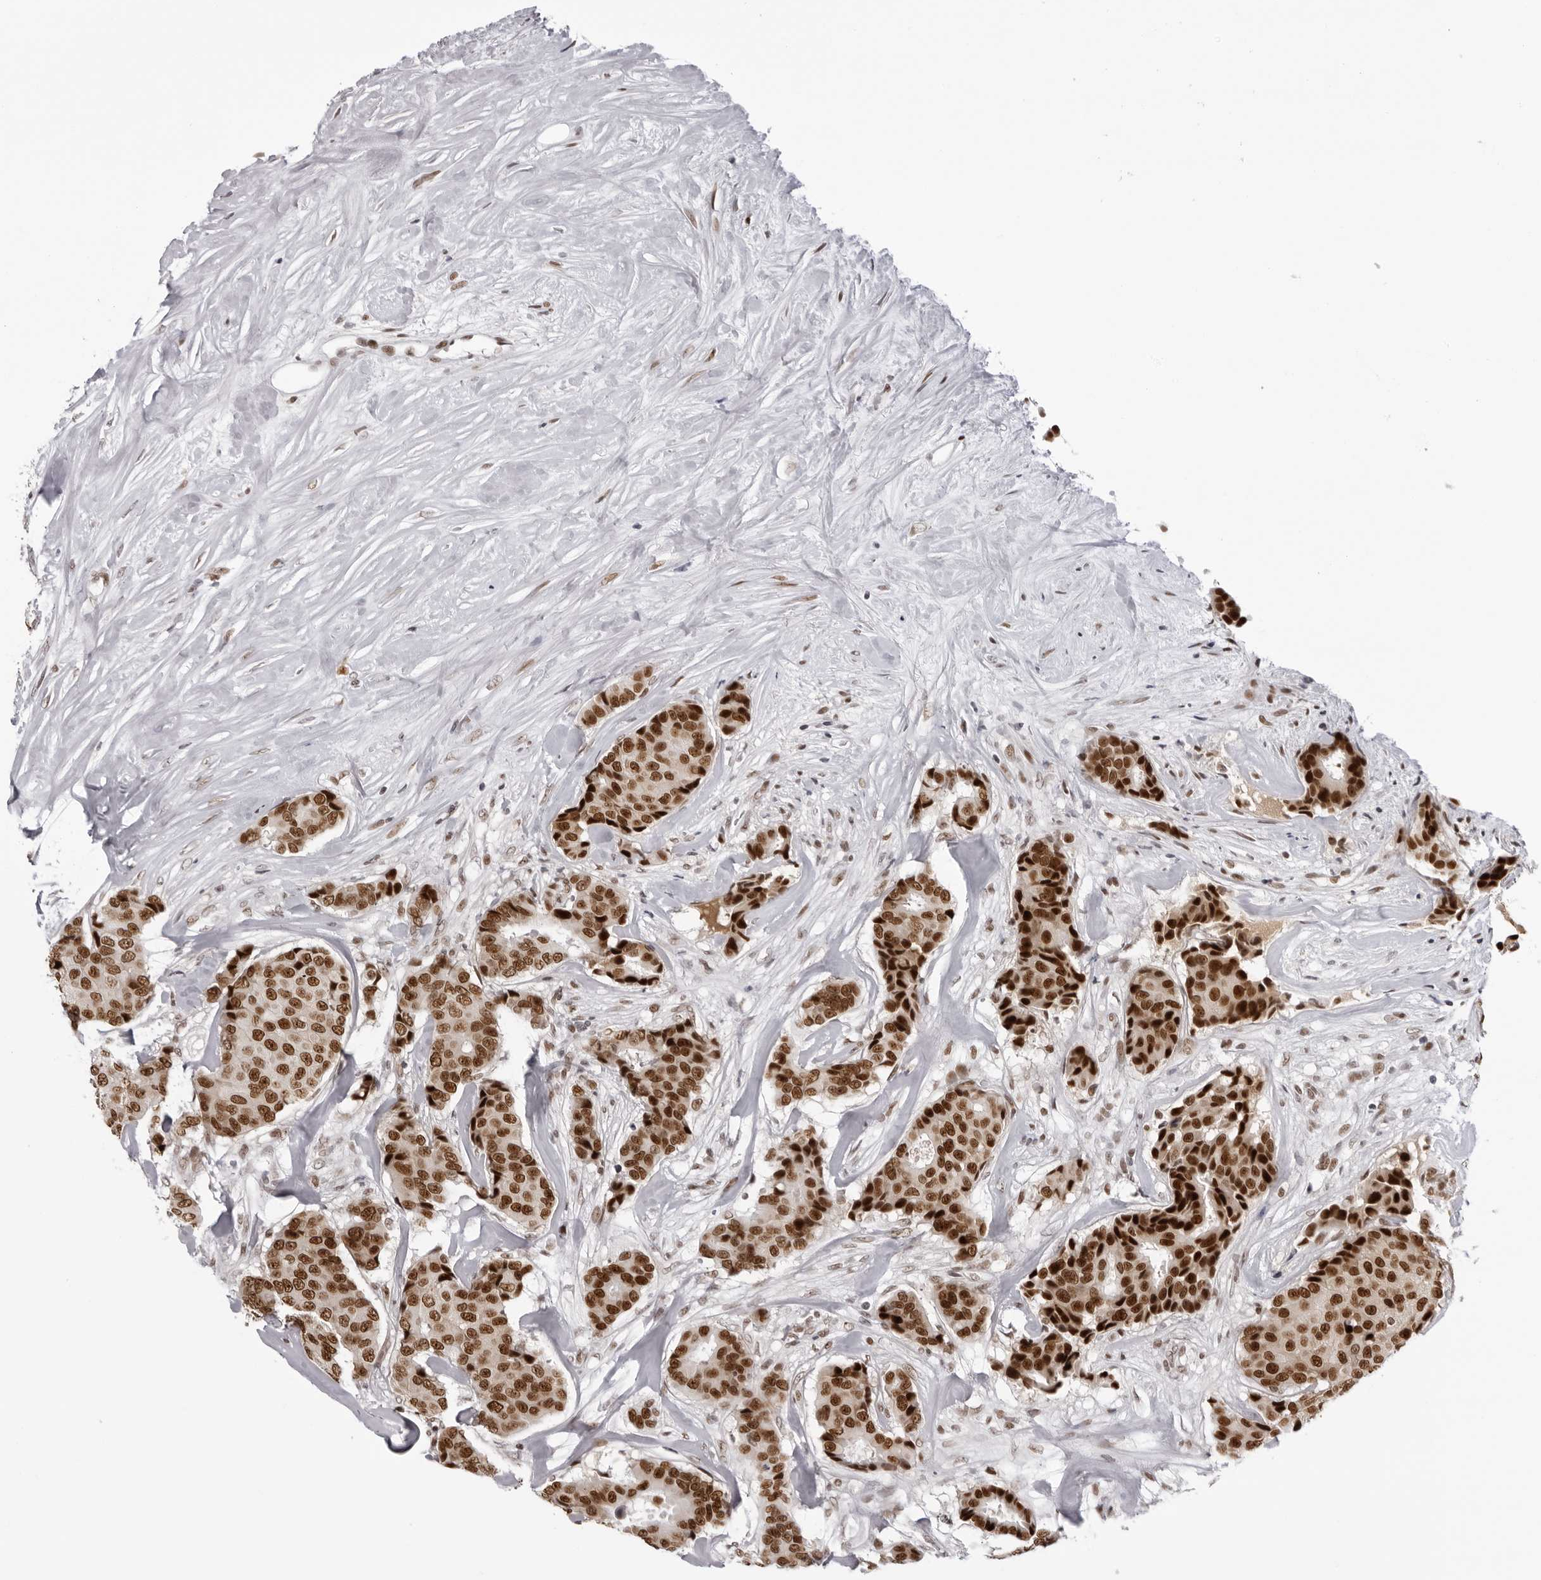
{"staining": {"intensity": "strong", "quantity": ">75%", "location": "nuclear"}, "tissue": "breast cancer", "cell_type": "Tumor cells", "image_type": "cancer", "snomed": [{"axis": "morphology", "description": "Duct carcinoma"}, {"axis": "topography", "description": "Breast"}], "caption": "Breast cancer (intraductal carcinoma) was stained to show a protein in brown. There is high levels of strong nuclear staining in about >75% of tumor cells.", "gene": "HEXIM2", "patient": {"sex": "female", "age": 75}}